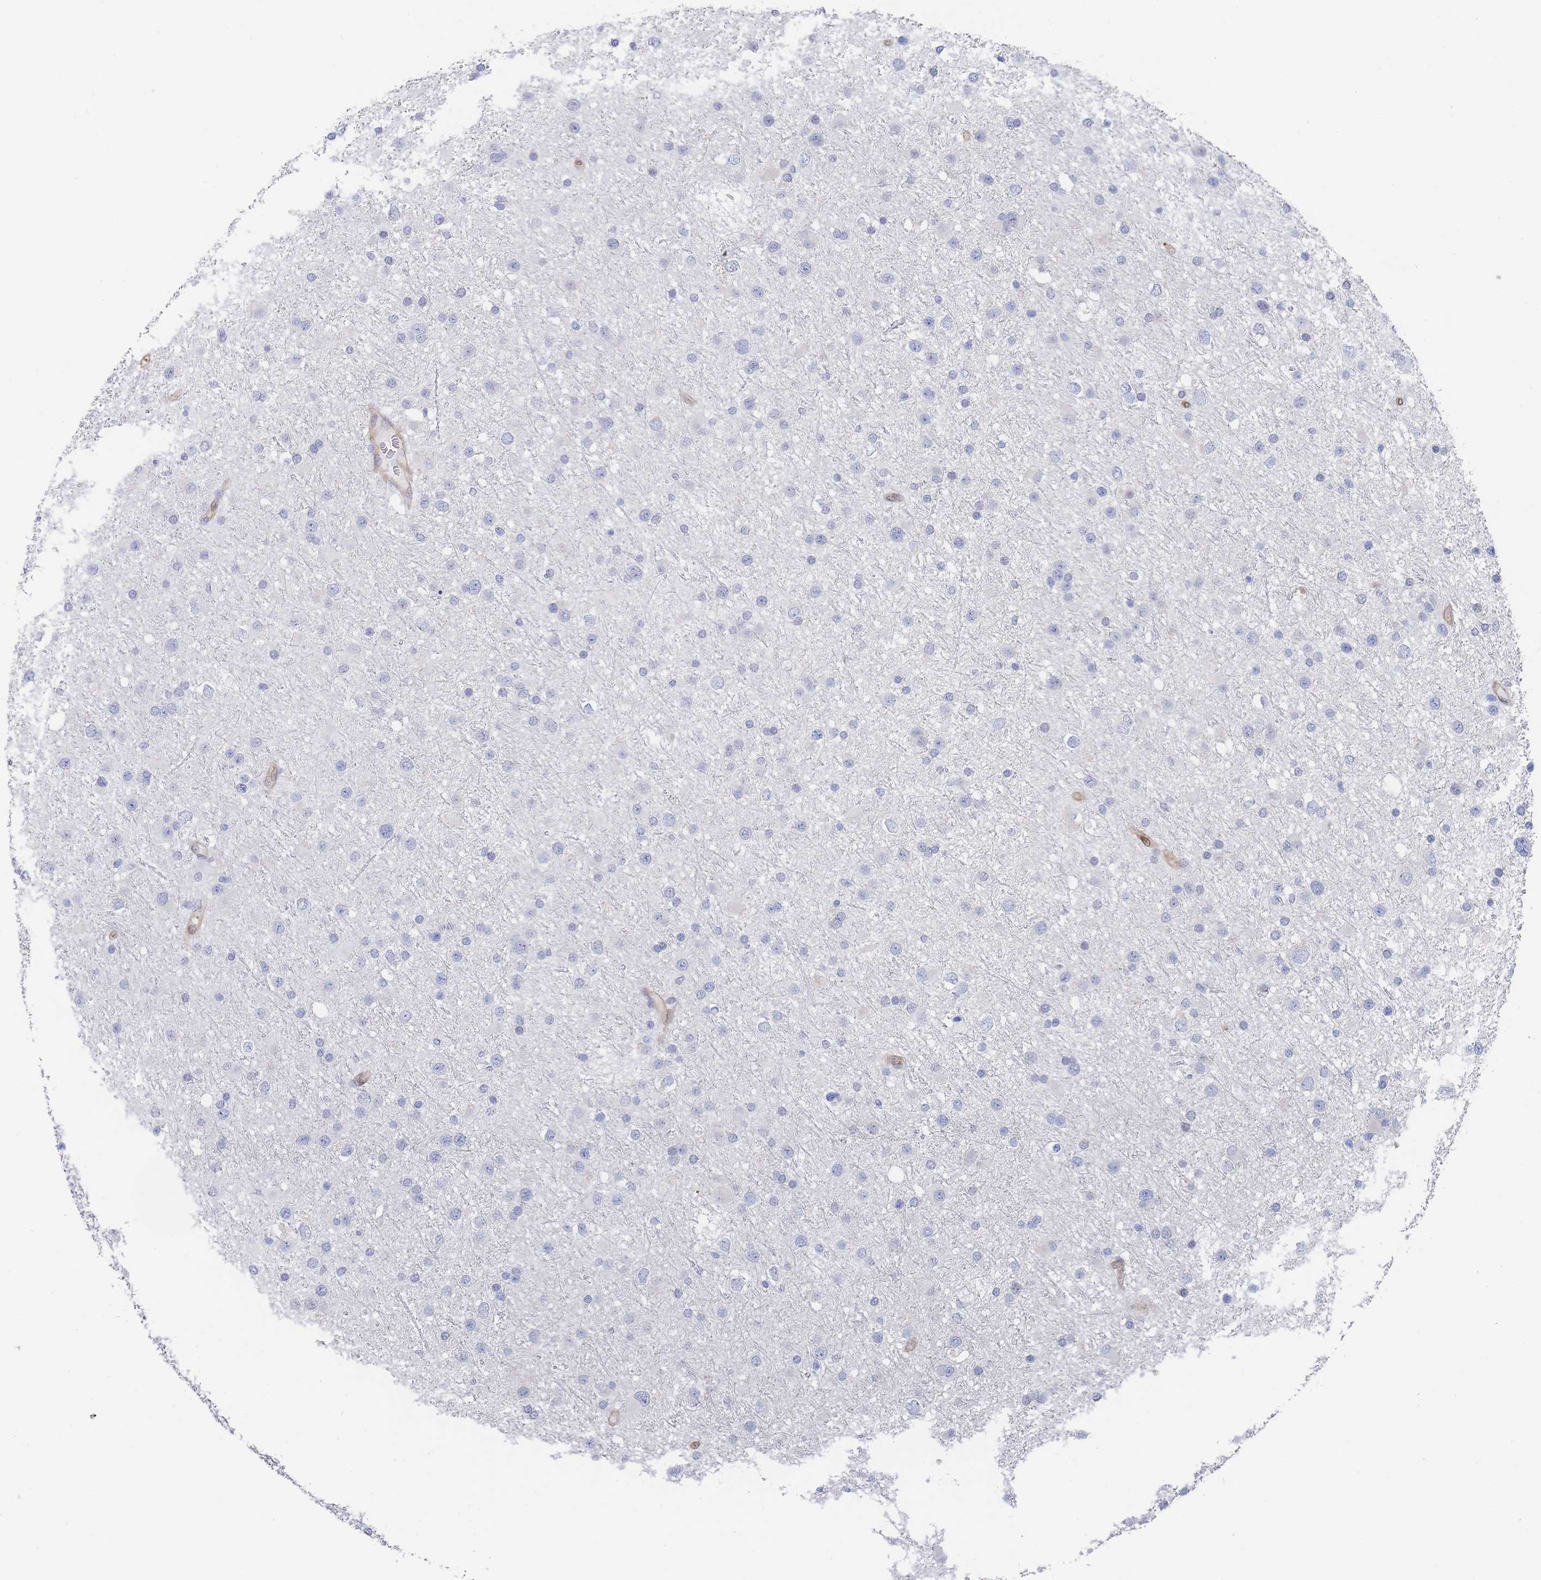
{"staining": {"intensity": "negative", "quantity": "none", "location": "none"}, "tissue": "glioma", "cell_type": "Tumor cells", "image_type": "cancer", "snomed": [{"axis": "morphology", "description": "Glioma, malignant, Low grade"}, {"axis": "topography", "description": "Brain"}], "caption": "This is an immunohistochemistry (IHC) micrograph of glioma. There is no positivity in tumor cells.", "gene": "G6PC1", "patient": {"sex": "female", "age": 32}}